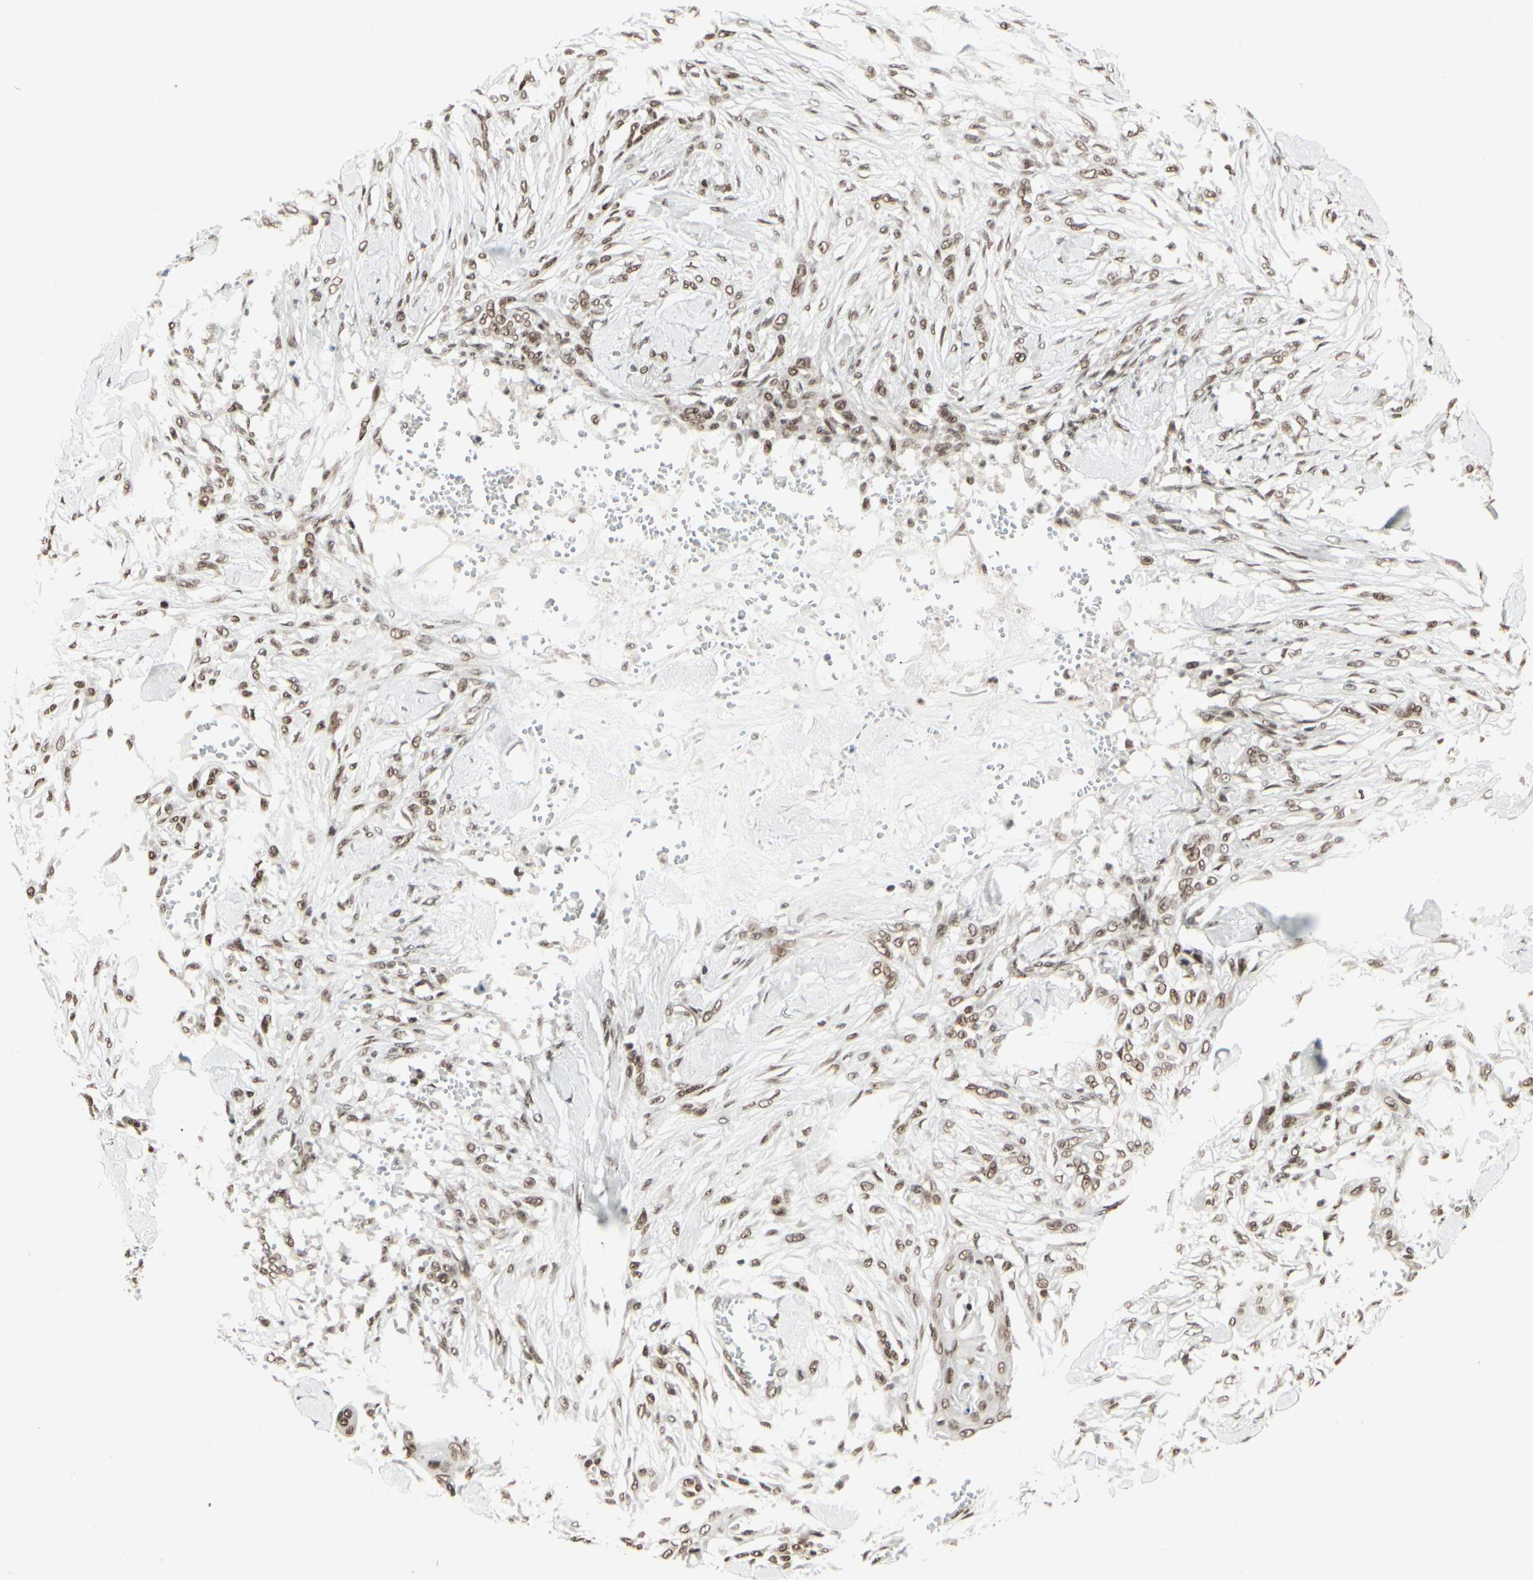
{"staining": {"intensity": "strong", "quantity": ">75%", "location": "nuclear"}, "tissue": "skin cancer", "cell_type": "Tumor cells", "image_type": "cancer", "snomed": [{"axis": "morphology", "description": "Normal tissue, NOS"}, {"axis": "morphology", "description": "Squamous cell carcinoma, NOS"}, {"axis": "topography", "description": "Skin"}], "caption": "This micrograph exhibits skin cancer (squamous cell carcinoma) stained with immunohistochemistry (IHC) to label a protein in brown. The nuclear of tumor cells show strong positivity for the protein. Nuclei are counter-stained blue.", "gene": "HMG20A", "patient": {"sex": "female", "age": 59}}